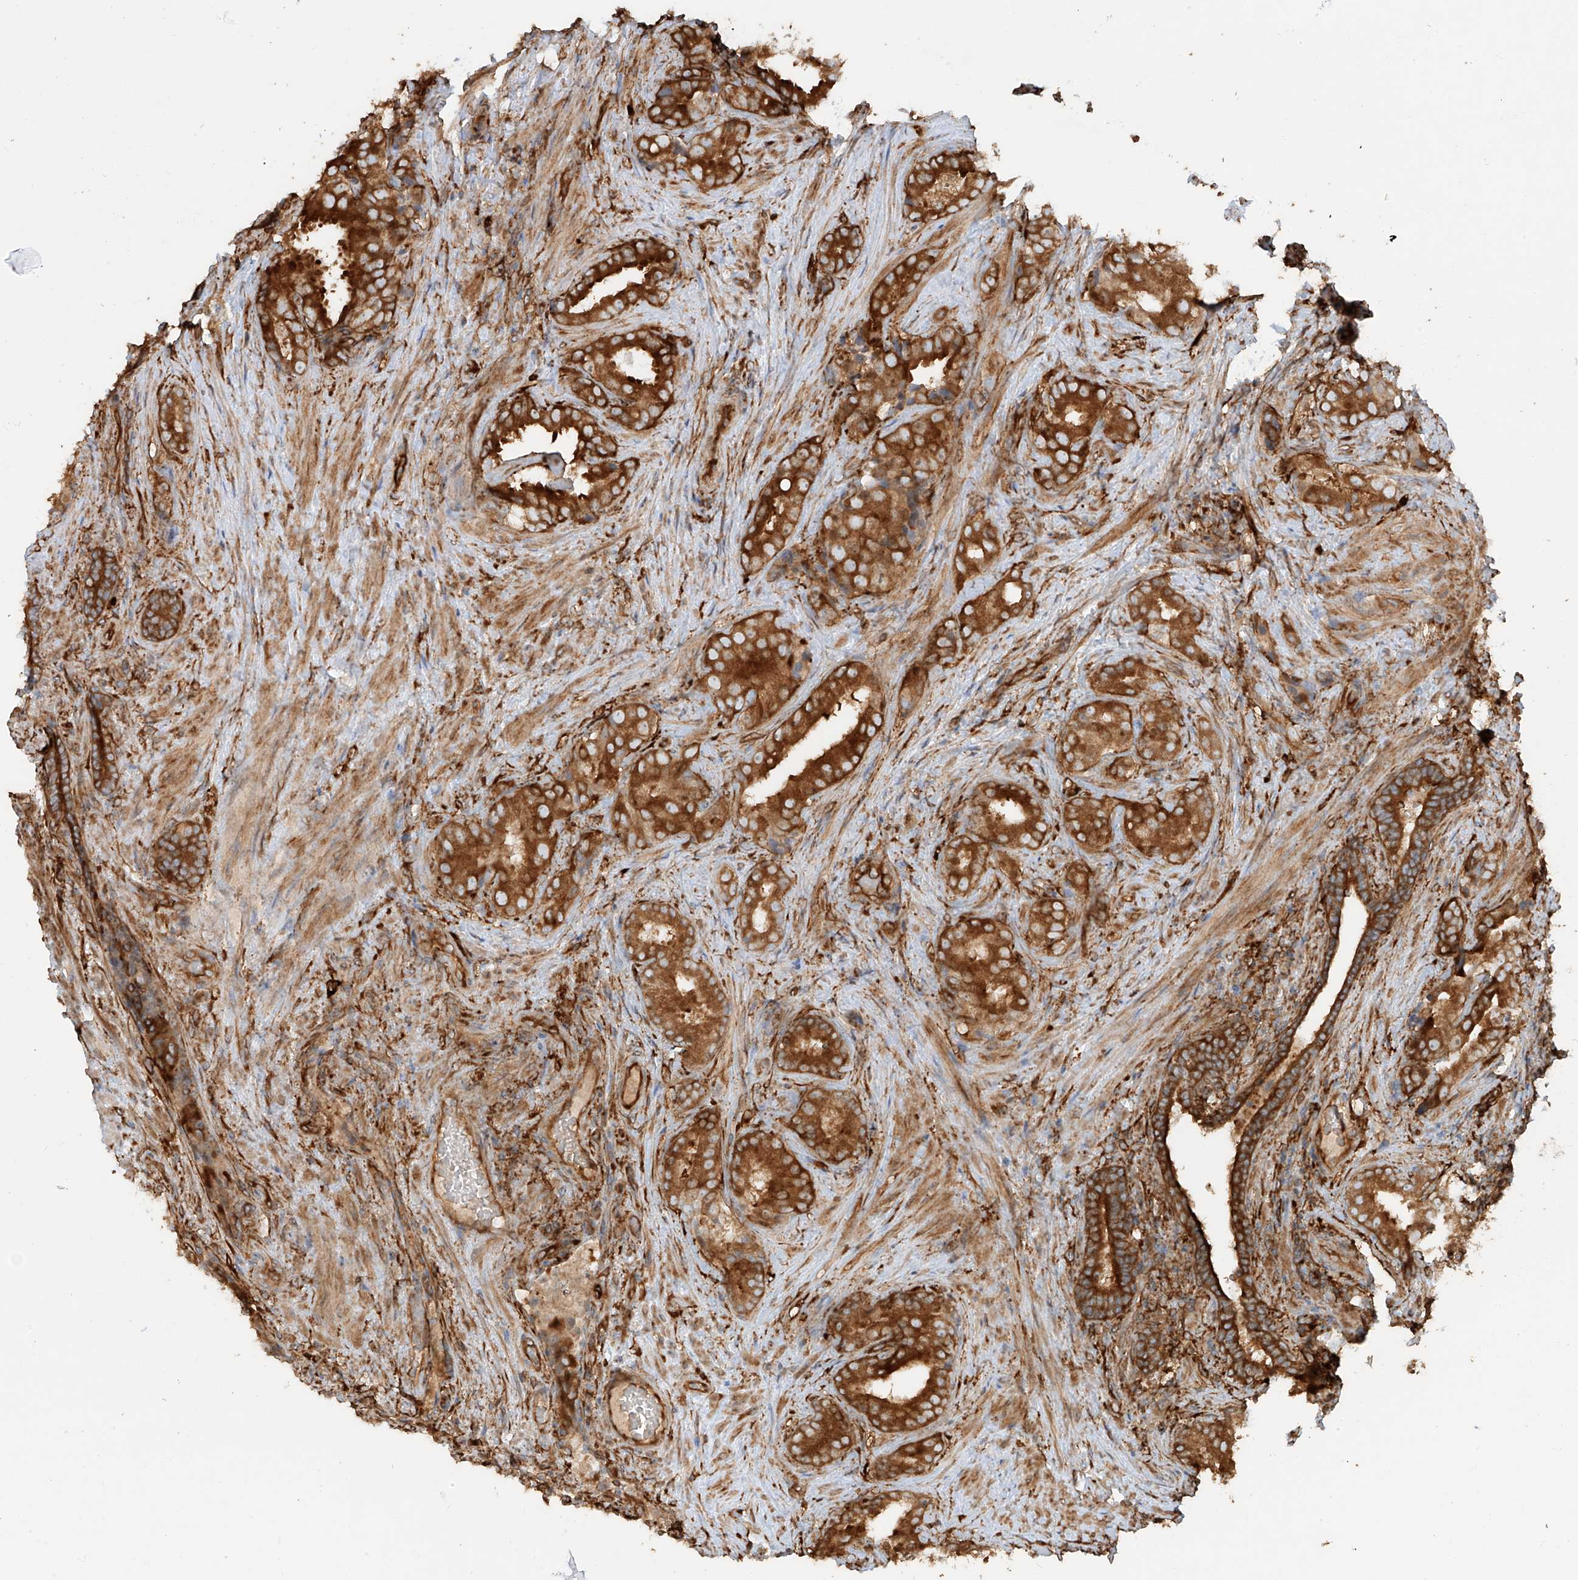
{"staining": {"intensity": "strong", "quantity": ">75%", "location": "cytoplasmic/membranous"}, "tissue": "prostate cancer", "cell_type": "Tumor cells", "image_type": "cancer", "snomed": [{"axis": "morphology", "description": "Adenocarcinoma, Low grade"}, {"axis": "topography", "description": "Prostate"}], "caption": "Prostate cancer stained with a brown dye displays strong cytoplasmic/membranous positive positivity in about >75% of tumor cells.", "gene": "SNX9", "patient": {"sex": "male", "age": 71}}